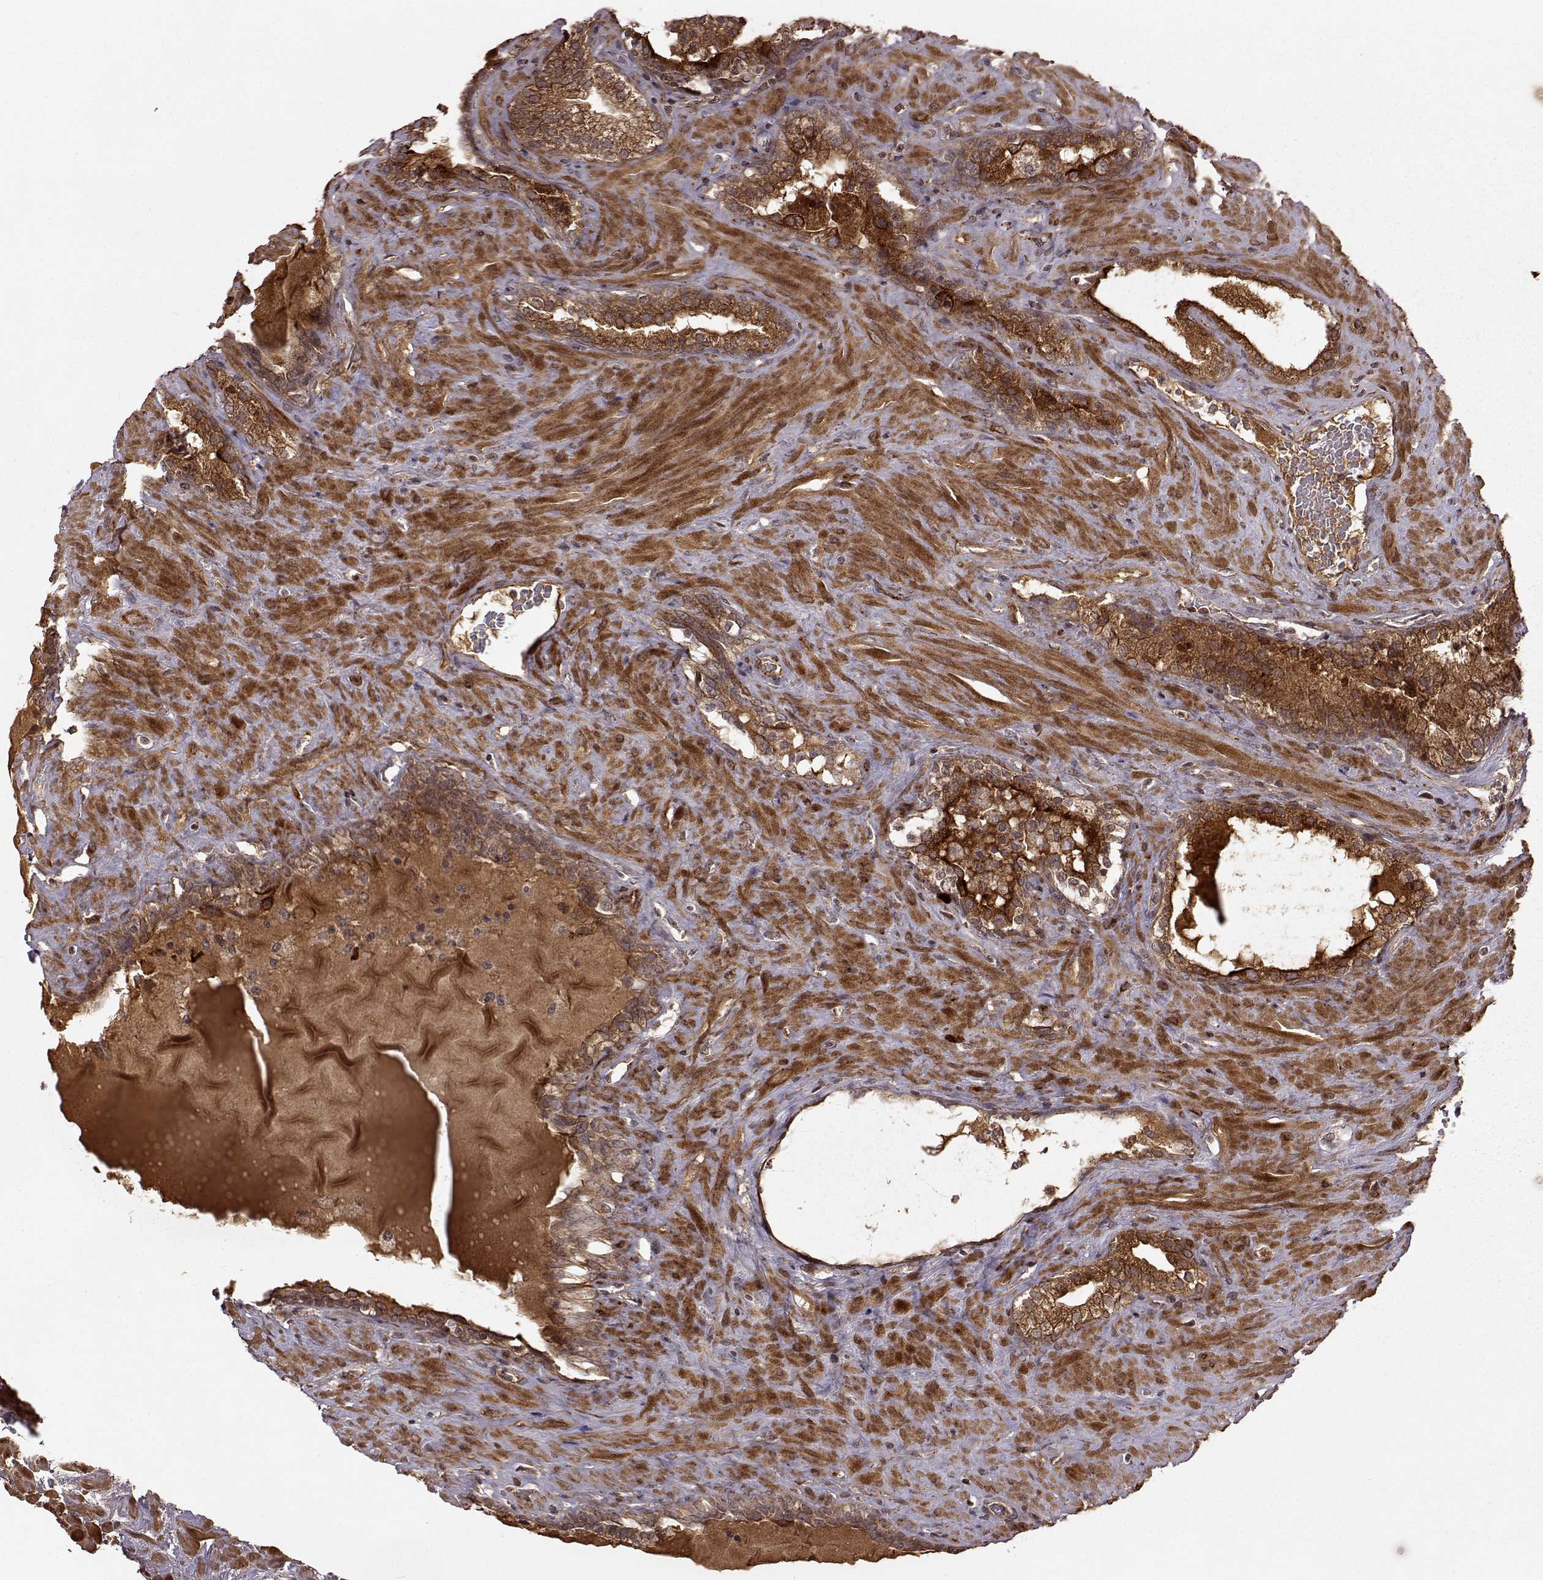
{"staining": {"intensity": "strong", "quantity": "25%-75%", "location": "cytoplasmic/membranous"}, "tissue": "prostate", "cell_type": "Glandular cells", "image_type": "normal", "snomed": [{"axis": "morphology", "description": "Normal tissue, NOS"}, {"axis": "topography", "description": "Prostate"}], "caption": "DAB (3,3'-diaminobenzidine) immunohistochemical staining of unremarkable prostate exhibits strong cytoplasmic/membranous protein positivity in approximately 25%-75% of glandular cells. The protein of interest is shown in brown color, while the nuclei are stained blue.", "gene": "FSTL1", "patient": {"sex": "male", "age": 48}}